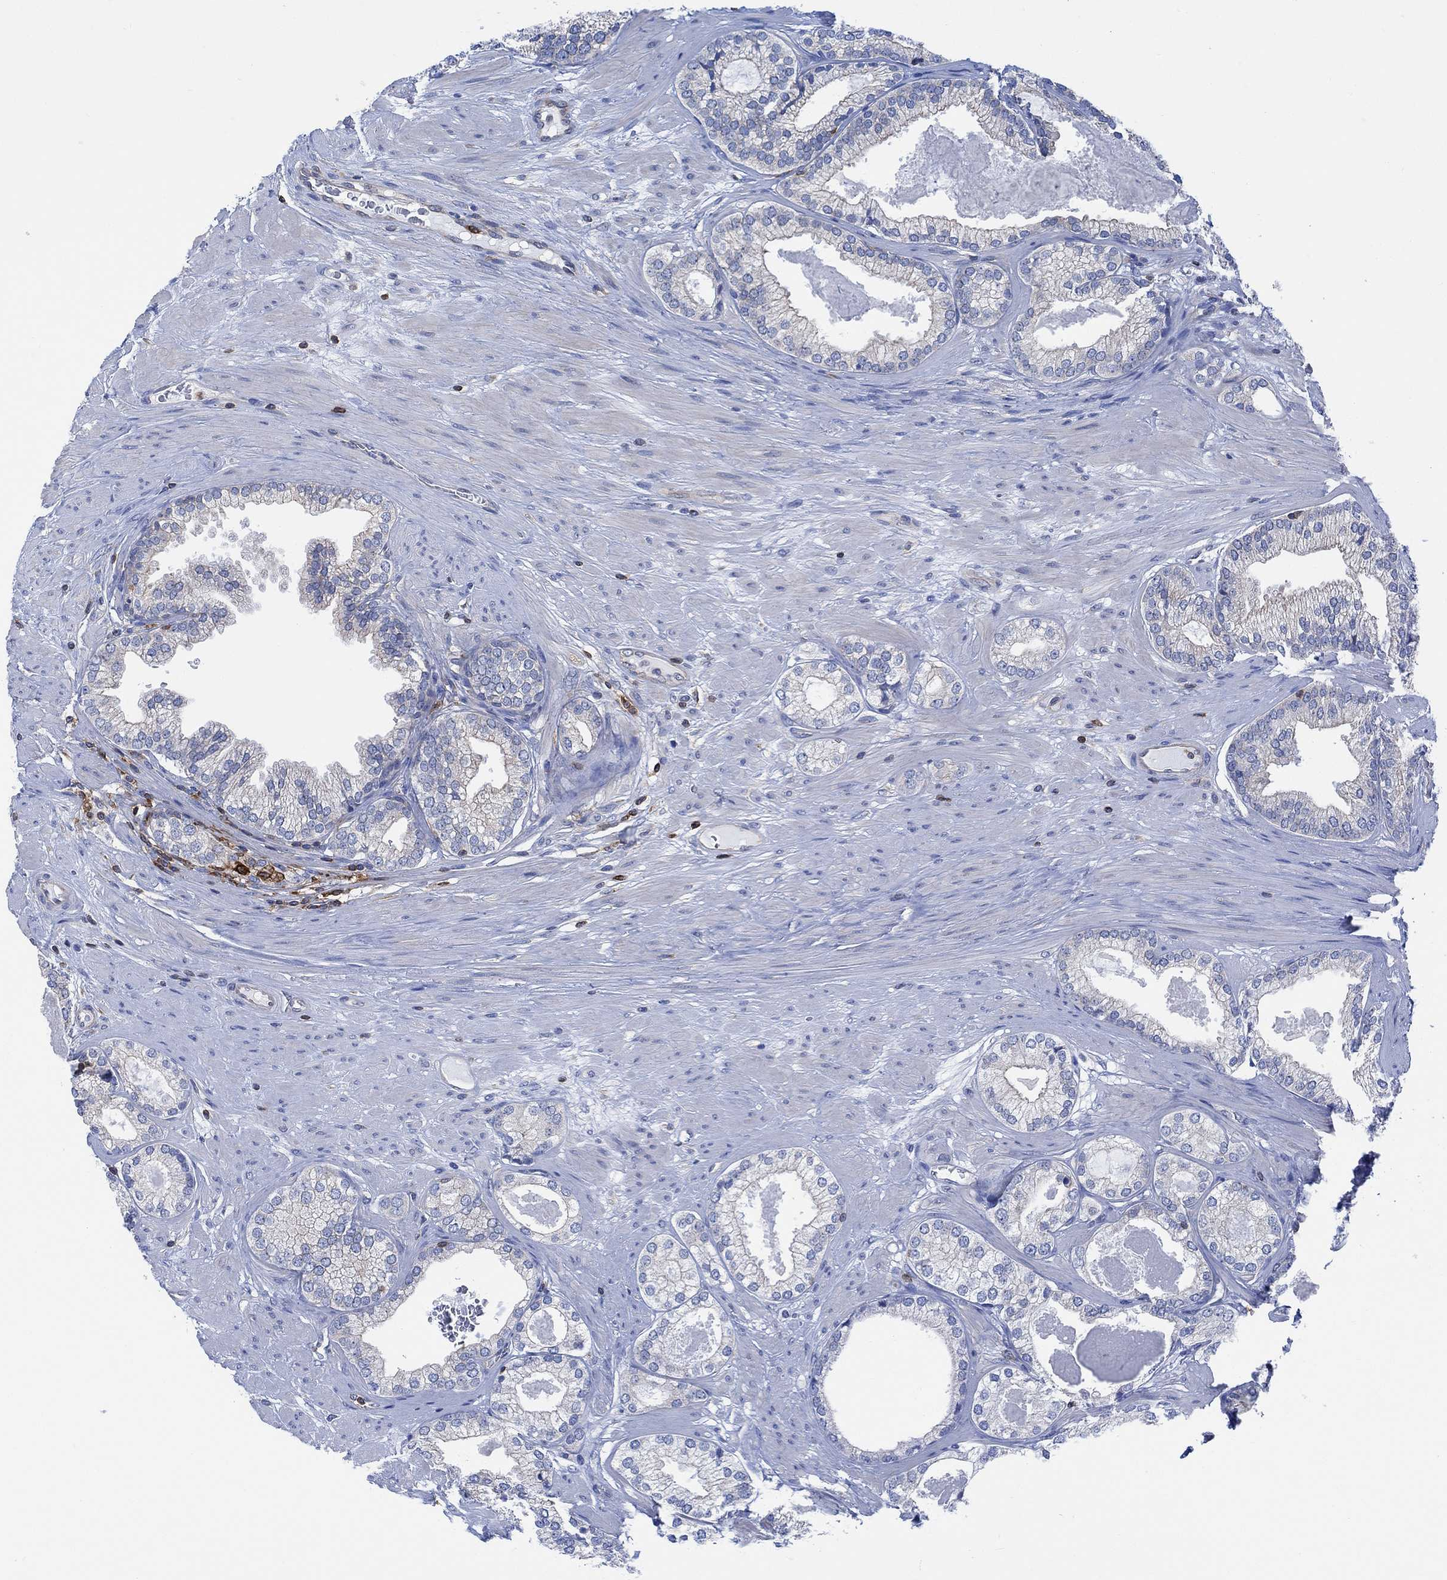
{"staining": {"intensity": "negative", "quantity": "none", "location": "none"}, "tissue": "prostate cancer", "cell_type": "Tumor cells", "image_type": "cancer", "snomed": [{"axis": "morphology", "description": "Adenocarcinoma, High grade"}, {"axis": "topography", "description": "Prostate and seminal vesicle, NOS"}], "caption": "This is an immunohistochemistry image of human adenocarcinoma (high-grade) (prostate). There is no expression in tumor cells.", "gene": "GBP5", "patient": {"sex": "male", "age": 62}}